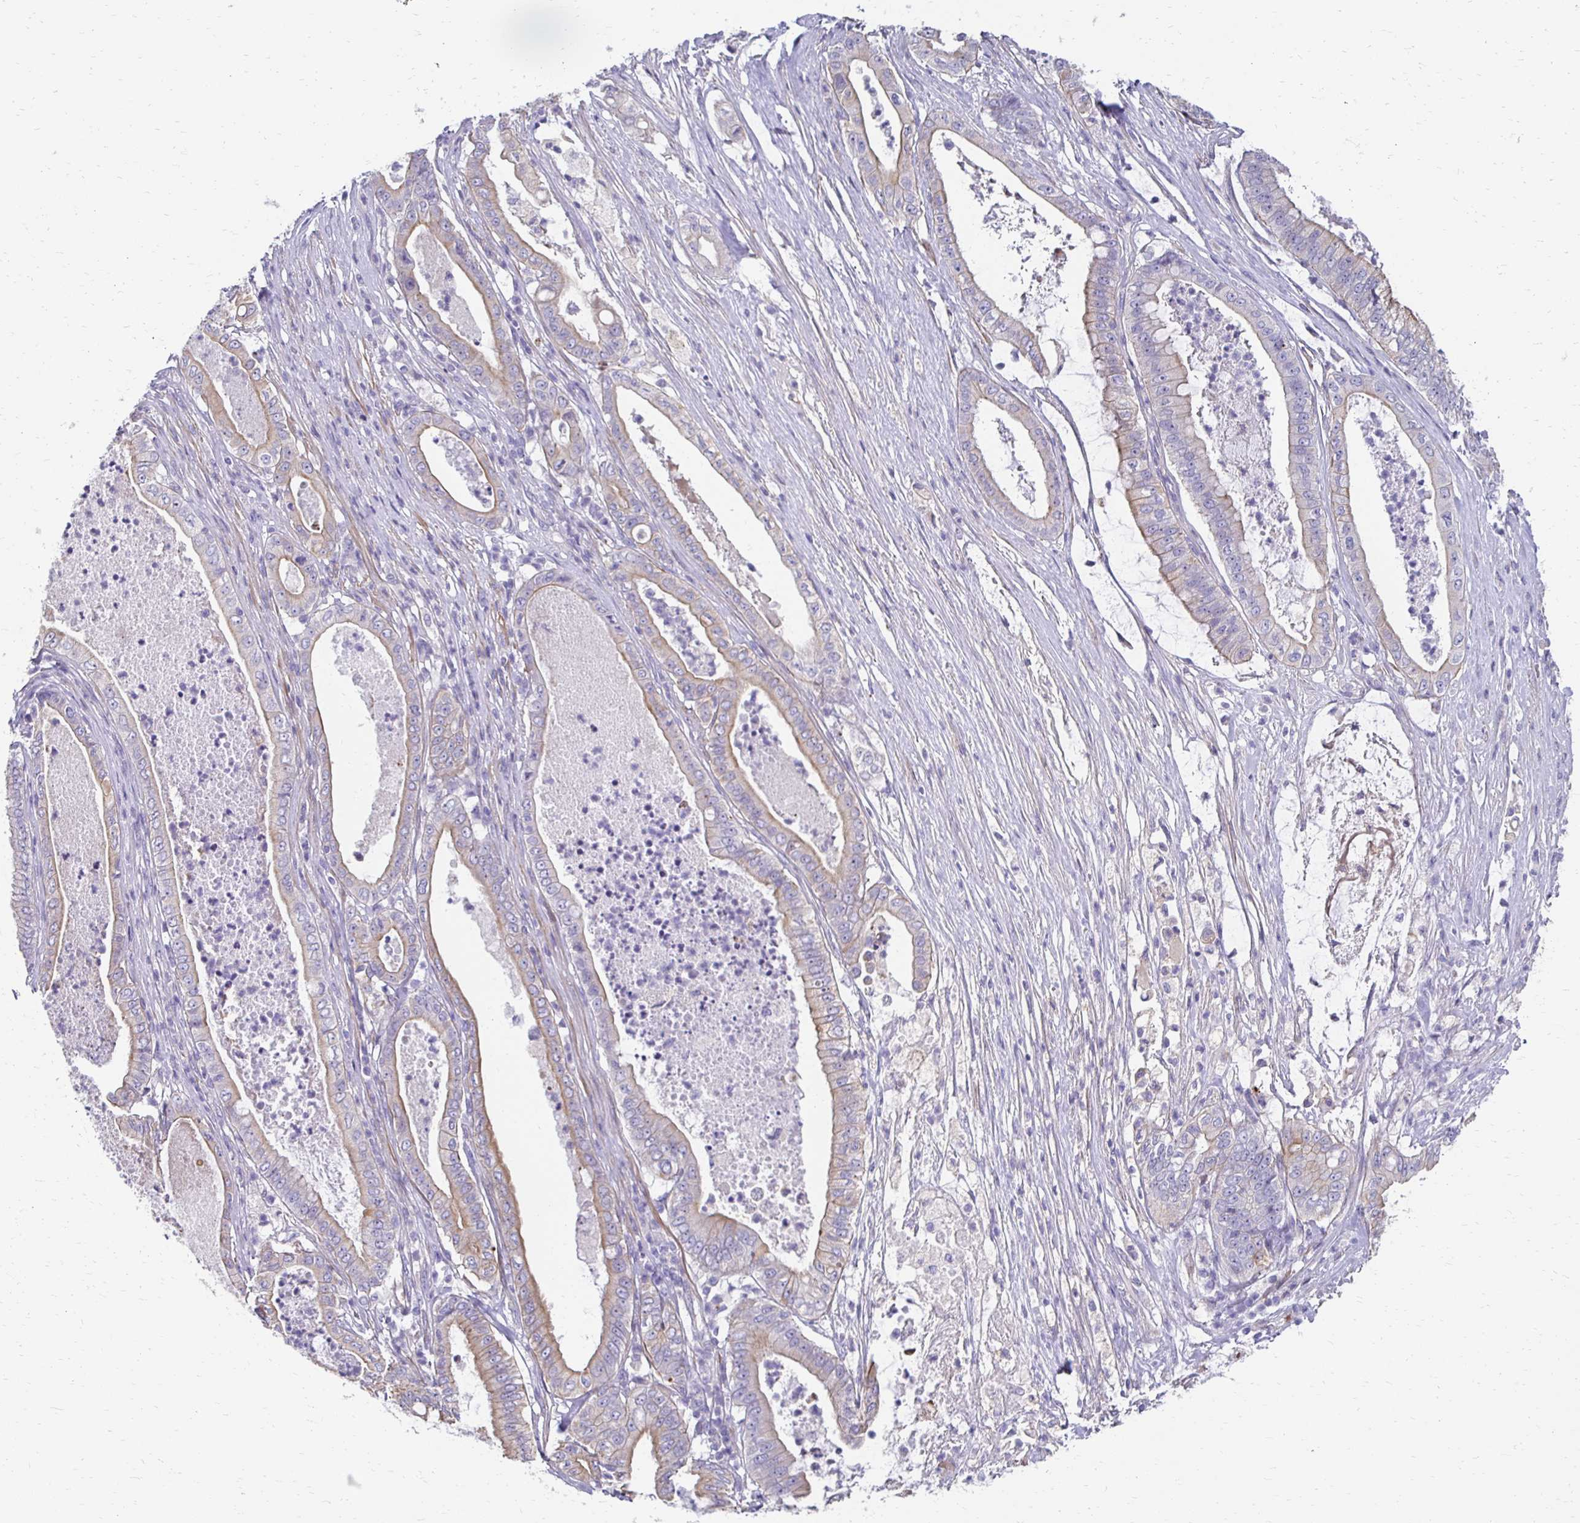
{"staining": {"intensity": "weak", "quantity": "25%-75%", "location": "cytoplasmic/membranous"}, "tissue": "pancreatic cancer", "cell_type": "Tumor cells", "image_type": "cancer", "snomed": [{"axis": "morphology", "description": "Adenocarcinoma, NOS"}, {"axis": "topography", "description": "Pancreas"}], "caption": "Pancreatic cancer (adenocarcinoma) stained with DAB (3,3'-diaminobenzidine) immunohistochemistry (IHC) demonstrates low levels of weak cytoplasmic/membranous staining in approximately 25%-75% of tumor cells. The staining was performed using DAB to visualize the protein expression in brown, while the nuclei were stained in blue with hematoxylin (Magnification: 20x).", "gene": "AKAP6", "patient": {"sex": "male", "age": 71}}